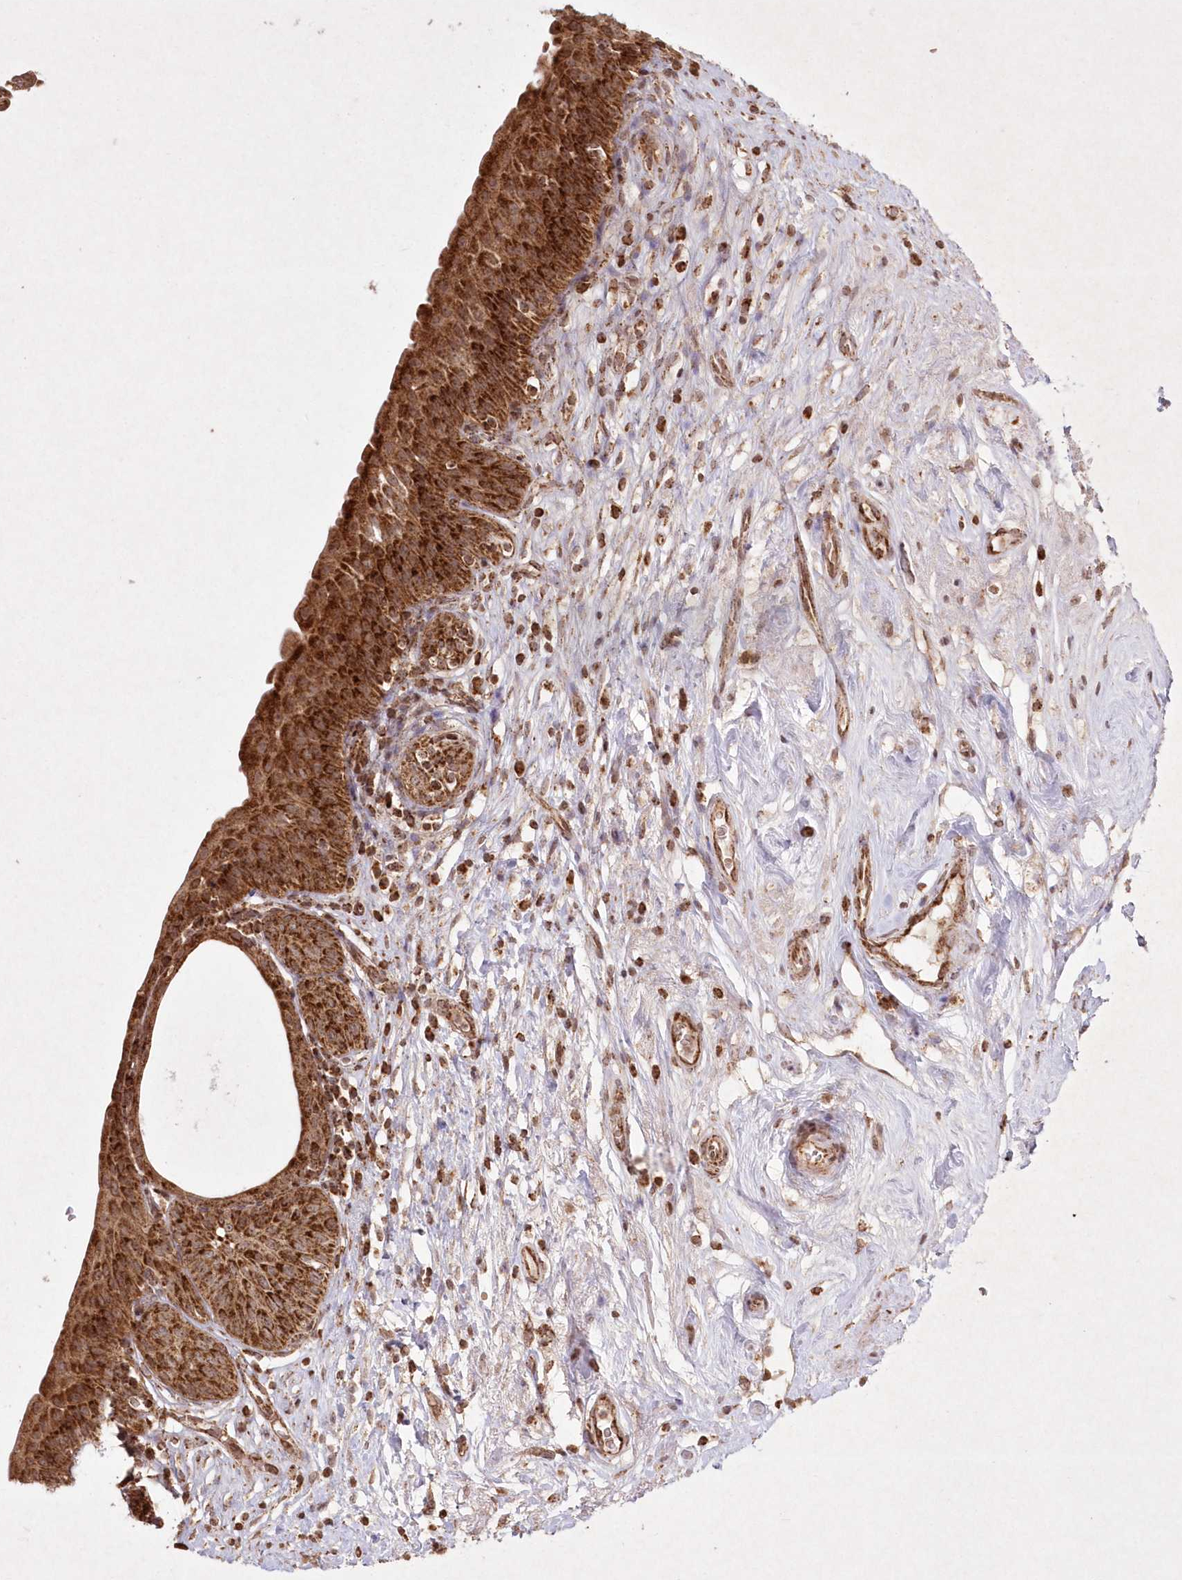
{"staining": {"intensity": "strong", "quantity": ">75%", "location": "cytoplasmic/membranous"}, "tissue": "urinary bladder", "cell_type": "Urothelial cells", "image_type": "normal", "snomed": [{"axis": "morphology", "description": "Normal tissue, NOS"}, {"axis": "topography", "description": "Urinary bladder"}], "caption": "Immunohistochemistry (IHC) of normal human urinary bladder demonstrates high levels of strong cytoplasmic/membranous positivity in about >75% of urothelial cells. (DAB IHC, brown staining for protein, blue staining for nuclei).", "gene": "LRPPRC", "patient": {"sex": "male", "age": 83}}